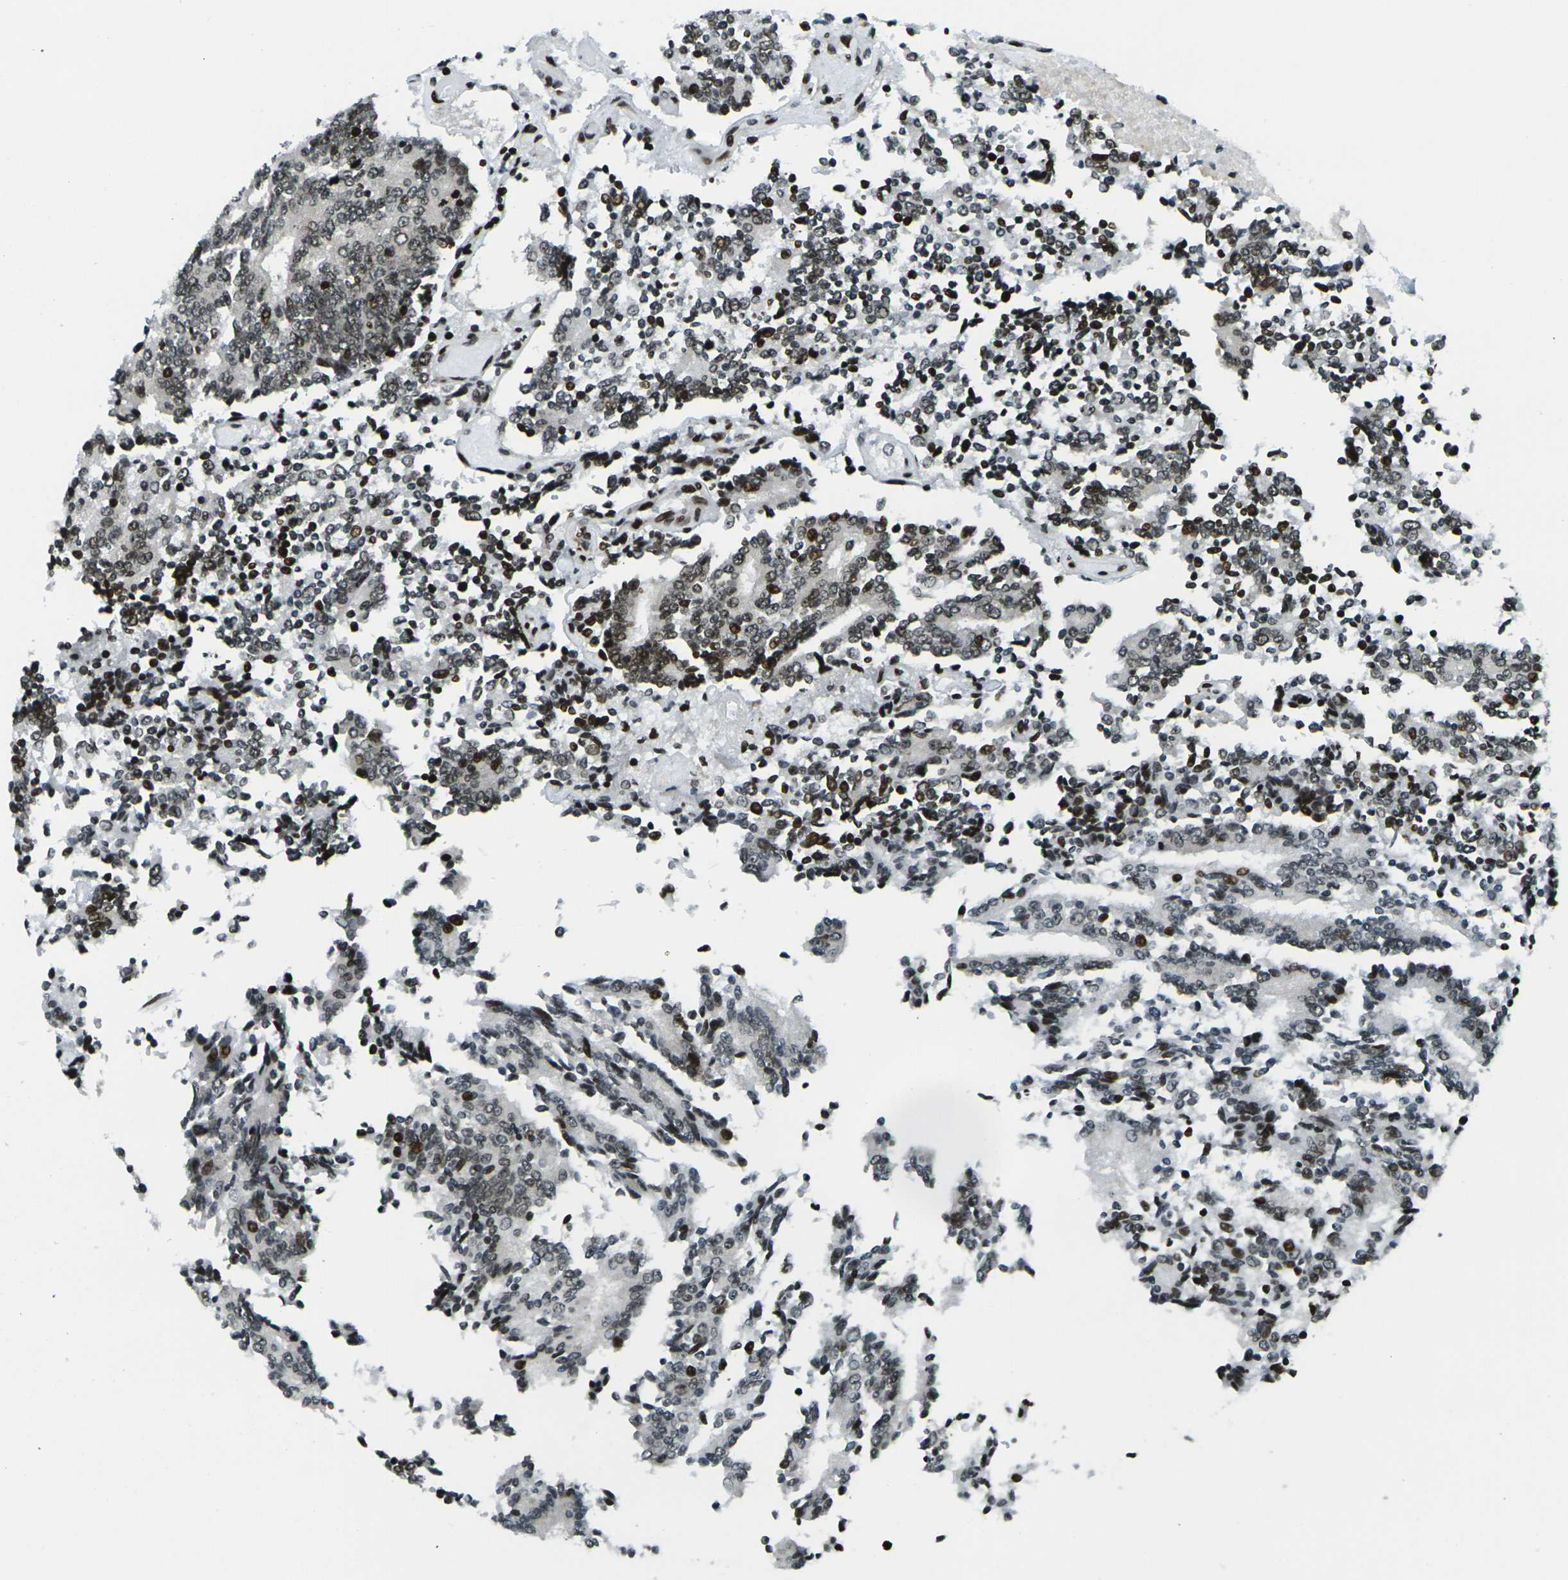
{"staining": {"intensity": "moderate", "quantity": ">75%", "location": "nuclear"}, "tissue": "prostate cancer", "cell_type": "Tumor cells", "image_type": "cancer", "snomed": [{"axis": "morphology", "description": "Normal tissue, NOS"}, {"axis": "morphology", "description": "Adenocarcinoma, High grade"}, {"axis": "topography", "description": "Prostate"}, {"axis": "topography", "description": "Seminal veicle"}], "caption": "The photomicrograph displays staining of prostate cancer, revealing moderate nuclear protein positivity (brown color) within tumor cells.", "gene": "H3-3A", "patient": {"sex": "male", "age": 55}}